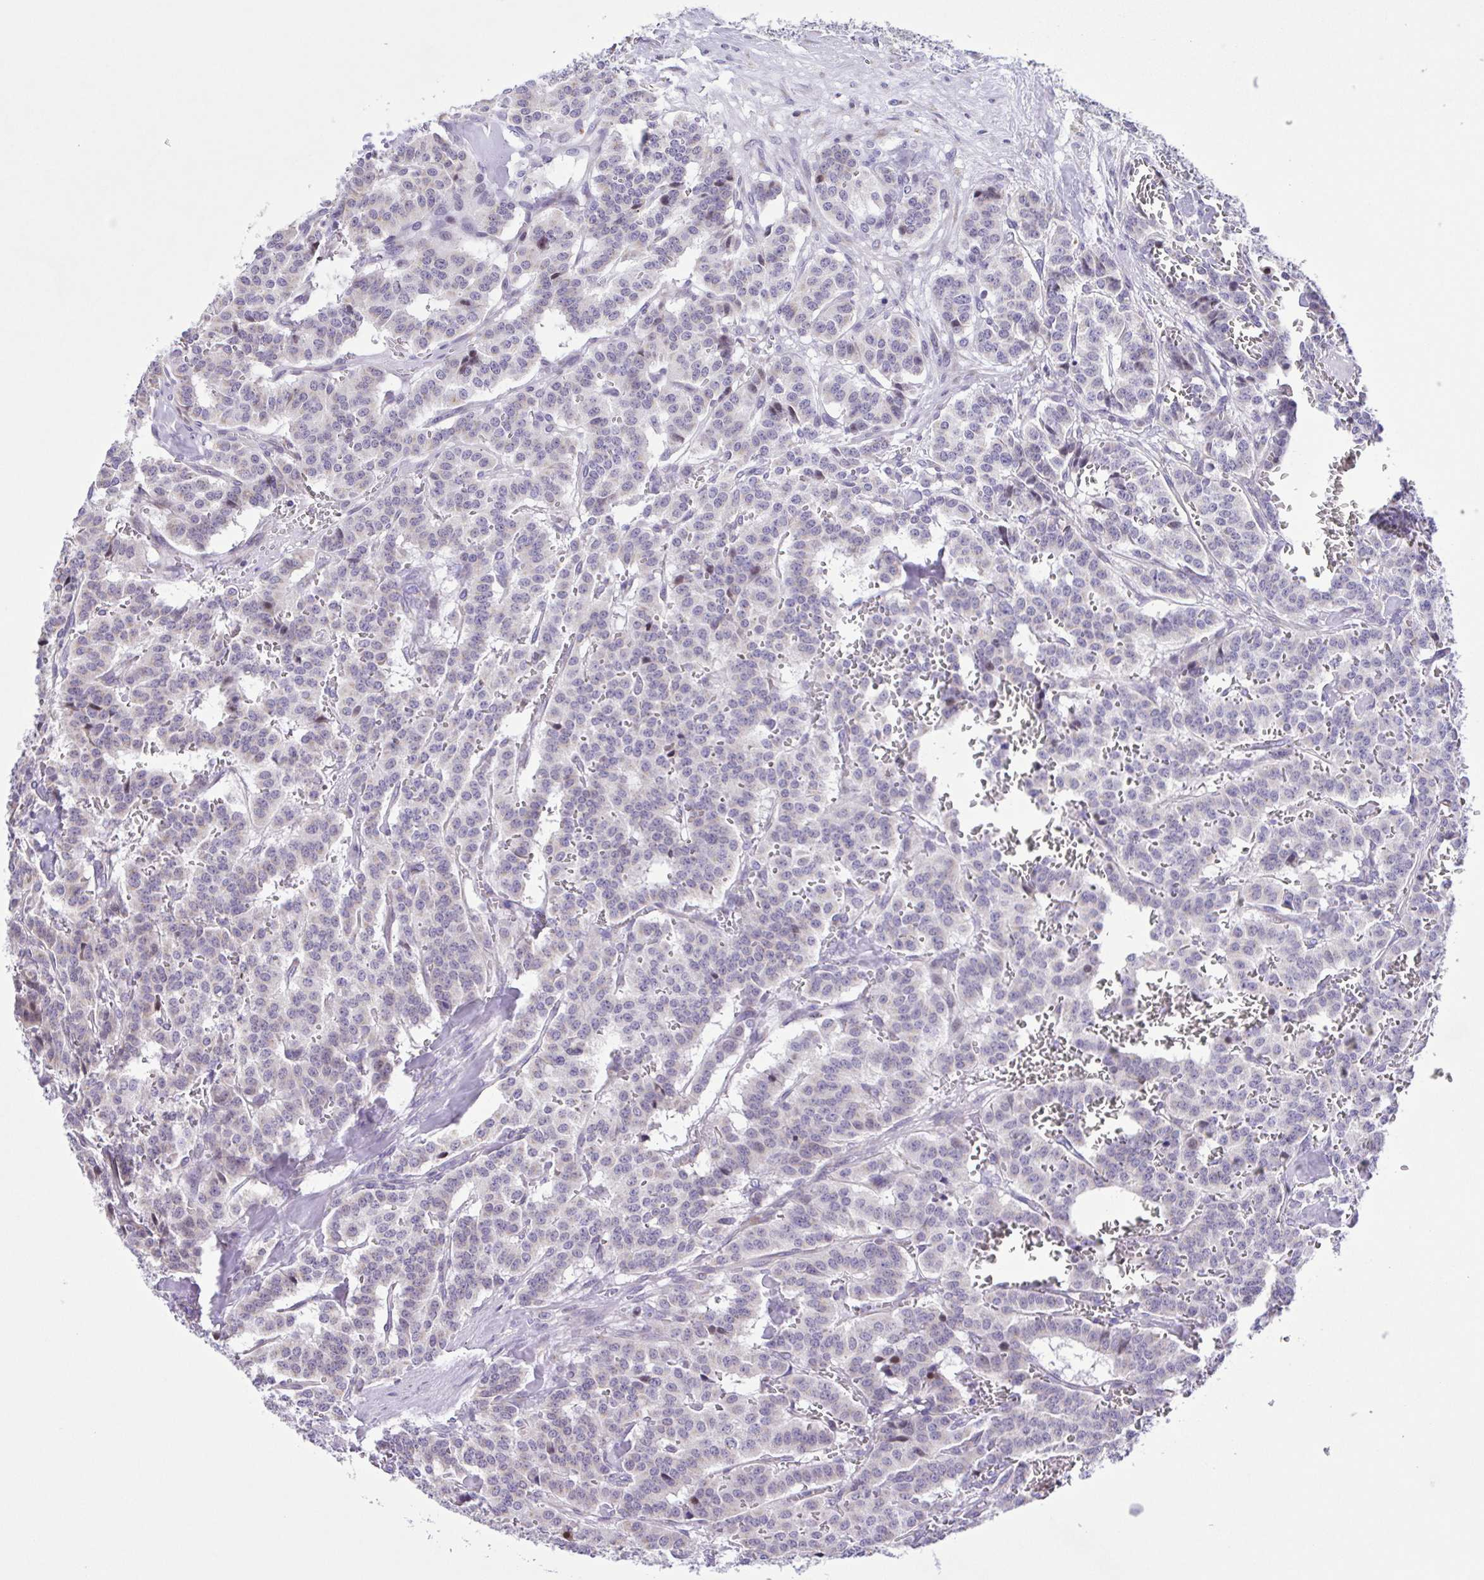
{"staining": {"intensity": "negative", "quantity": "none", "location": "none"}, "tissue": "carcinoid", "cell_type": "Tumor cells", "image_type": "cancer", "snomed": [{"axis": "morphology", "description": "Normal tissue, NOS"}, {"axis": "morphology", "description": "Carcinoid, malignant, NOS"}, {"axis": "topography", "description": "Lung"}], "caption": "A high-resolution photomicrograph shows IHC staining of carcinoid (malignant), which demonstrates no significant staining in tumor cells.", "gene": "TGM3", "patient": {"sex": "female", "age": 46}}